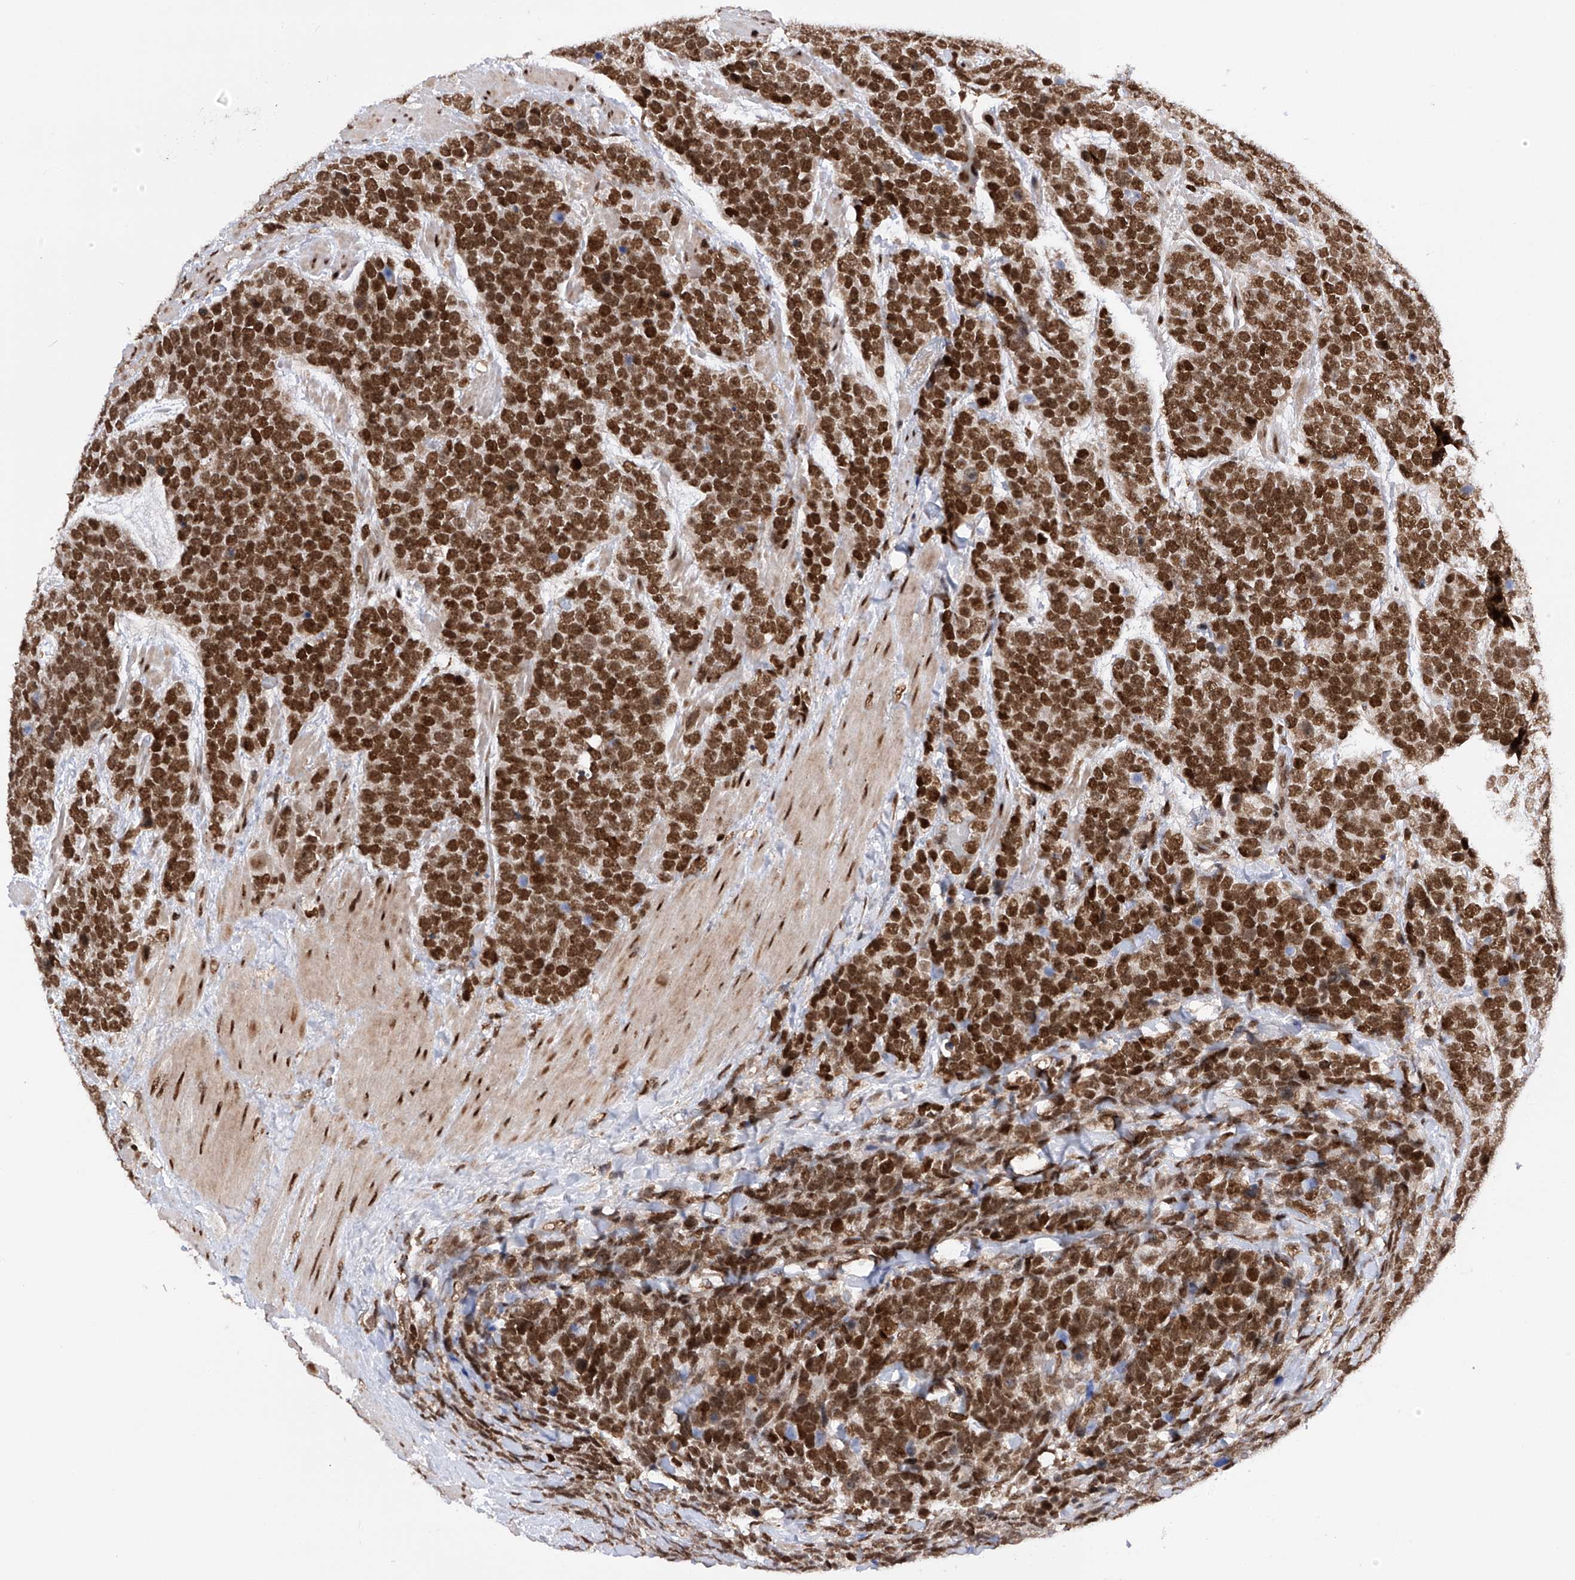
{"staining": {"intensity": "strong", "quantity": ">75%", "location": "nuclear"}, "tissue": "urothelial cancer", "cell_type": "Tumor cells", "image_type": "cancer", "snomed": [{"axis": "morphology", "description": "Urothelial carcinoma, High grade"}, {"axis": "topography", "description": "Urinary bladder"}], "caption": "Urothelial cancer stained with a protein marker shows strong staining in tumor cells.", "gene": "ZNF280D", "patient": {"sex": "female", "age": 82}}